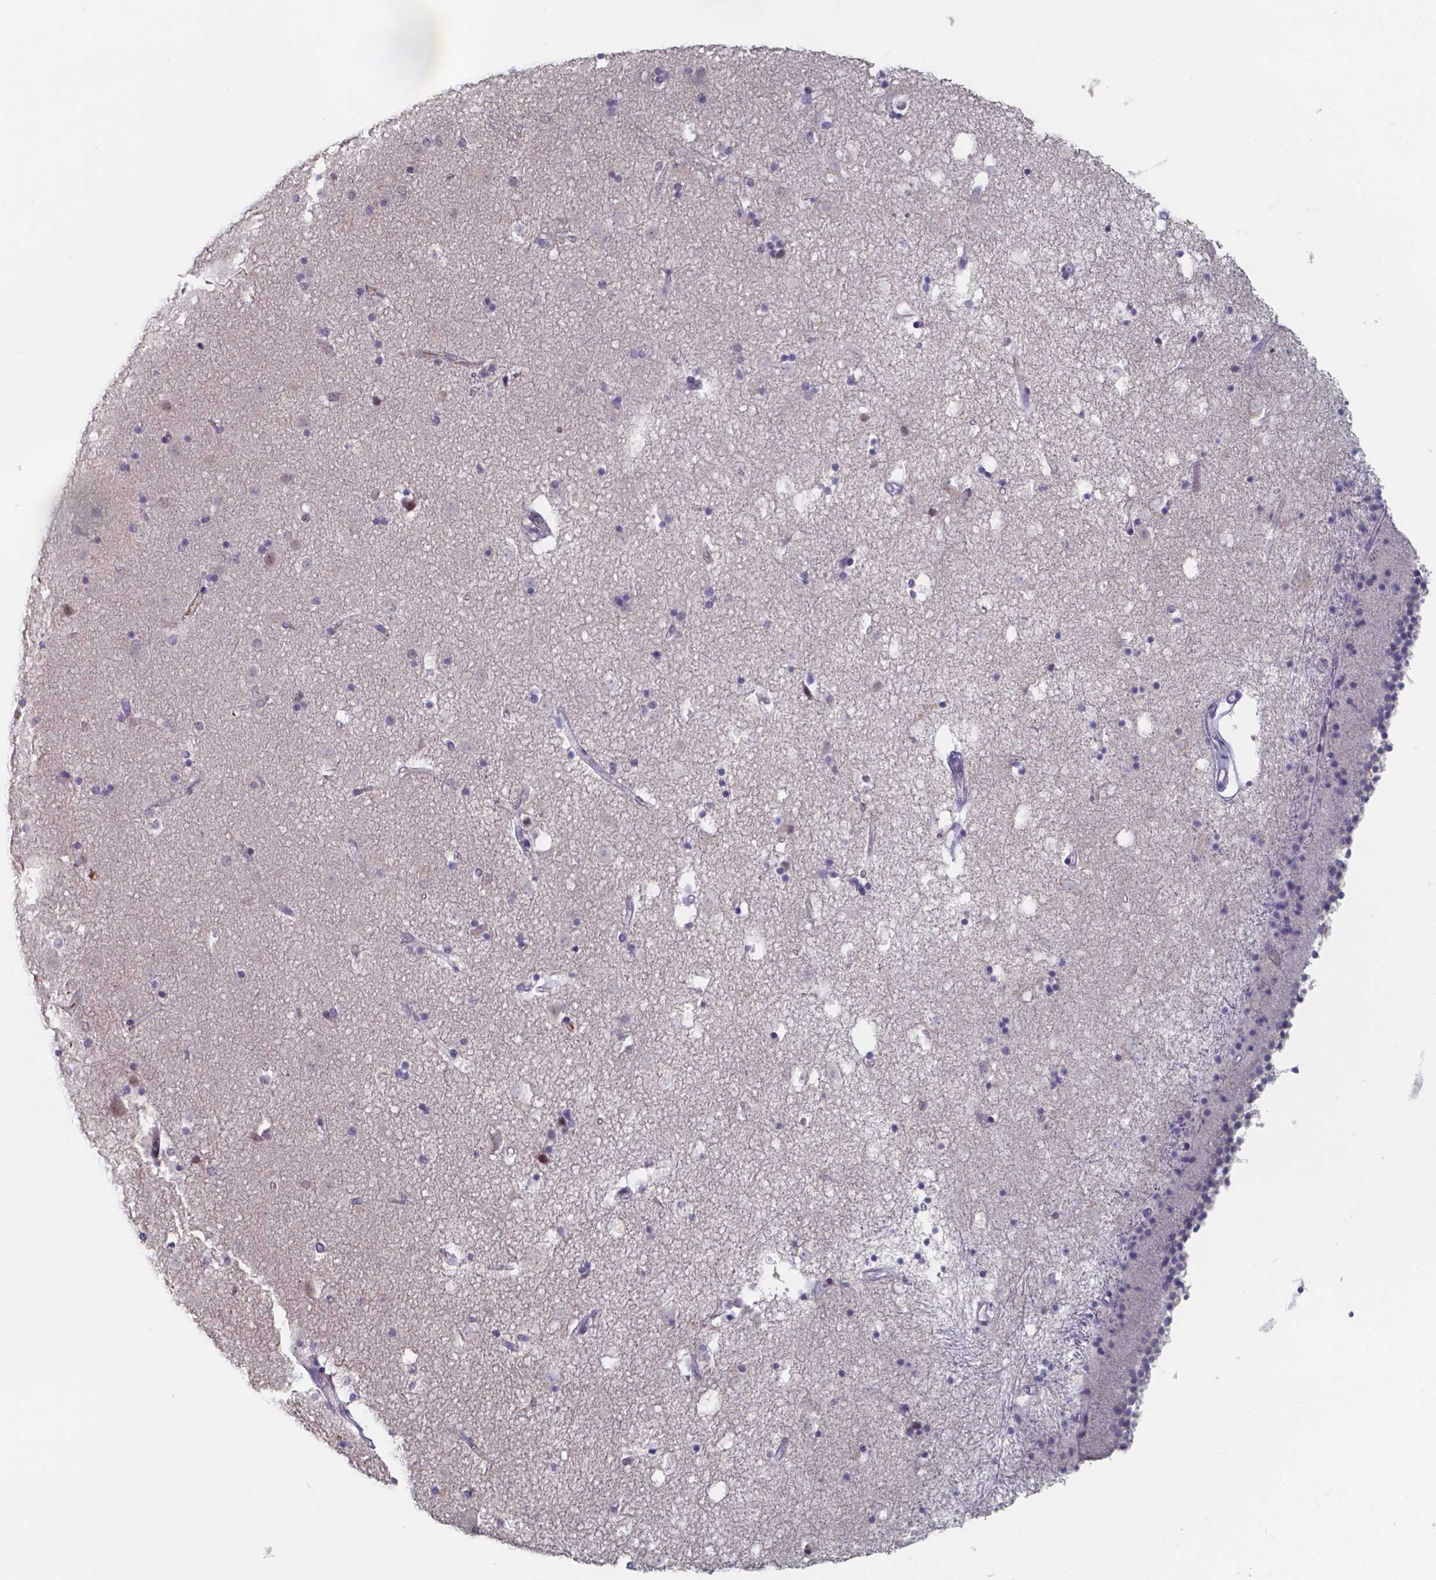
{"staining": {"intensity": "negative", "quantity": "none", "location": "none"}, "tissue": "caudate", "cell_type": "Glial cells", "image_type": "normal", "snomed": [{"axis": "morphology", "description": "Normal tissue, NOS"}, {"axis": "topography", "description": "Lateral ventricle wall"}], "caption": "Glial cells show no significant protein staining in normal caudate. (DAB immunohistochemistry with hematoxylin counter stain).", "gene": "BTBD17", "patient": {"sex": "female", "age": 71}}